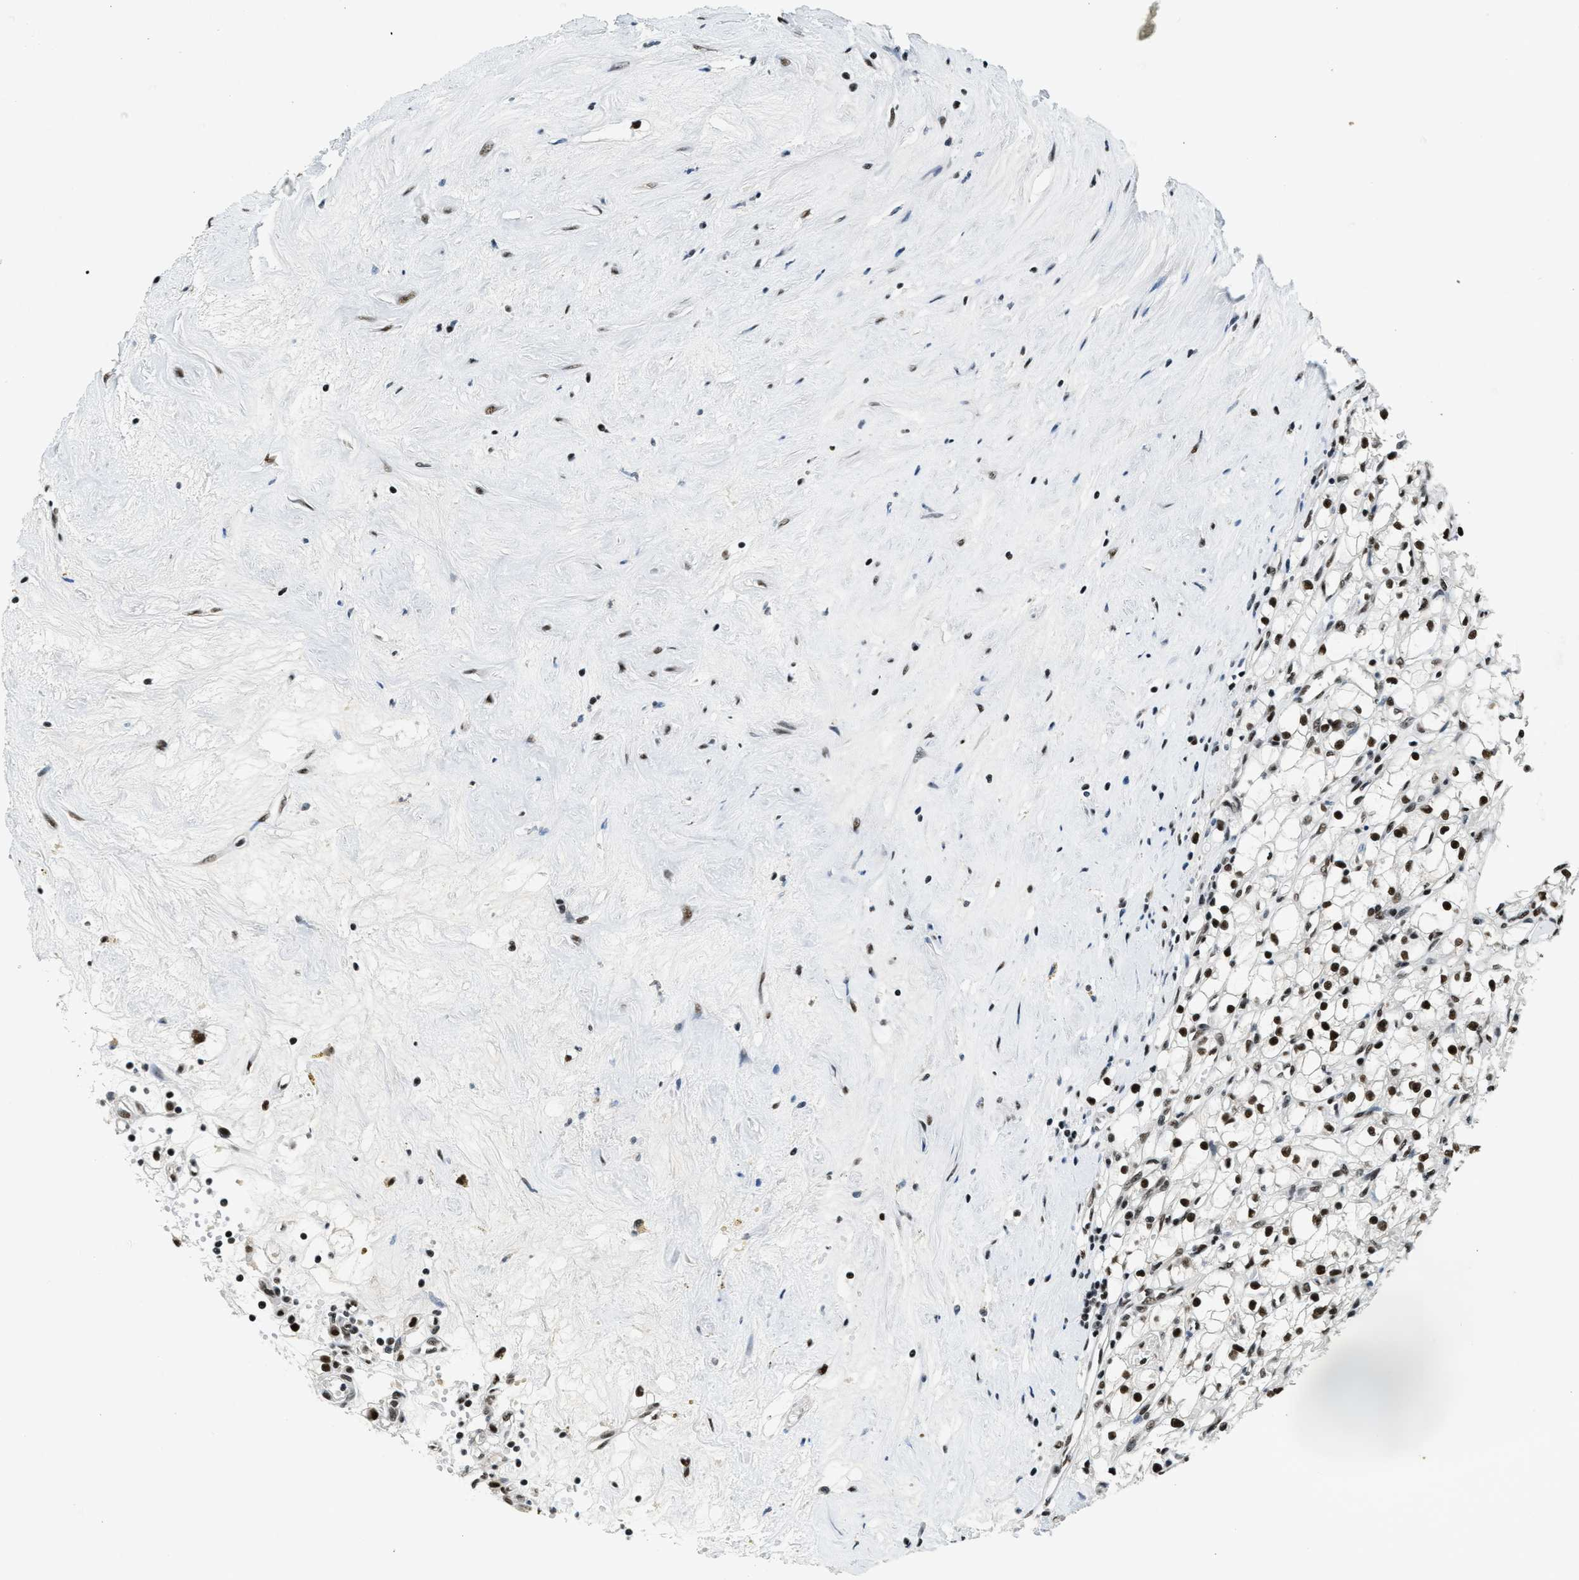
{"staining": {"intensity": "strong", "quantity": ">75%", "location": "nuclear"}, "tissue": "renal cancer", "cell_type": "Tumor cells", "image_type": "cancer", "snomed": [{"axis": "morphology", "description": "Adenocarcinoma, NOS"}, {"axis": "topography", "description": "Kidney"}], "caption": "A high amount of strong nuclear staining is present in about >75% of tumor cells in renal adenocarcinoma tissue. Ihc stains the protein in brown and the nuclei are stained blue.", "gene": "SSB", "patient": {"sex": "male", "age": 56}}